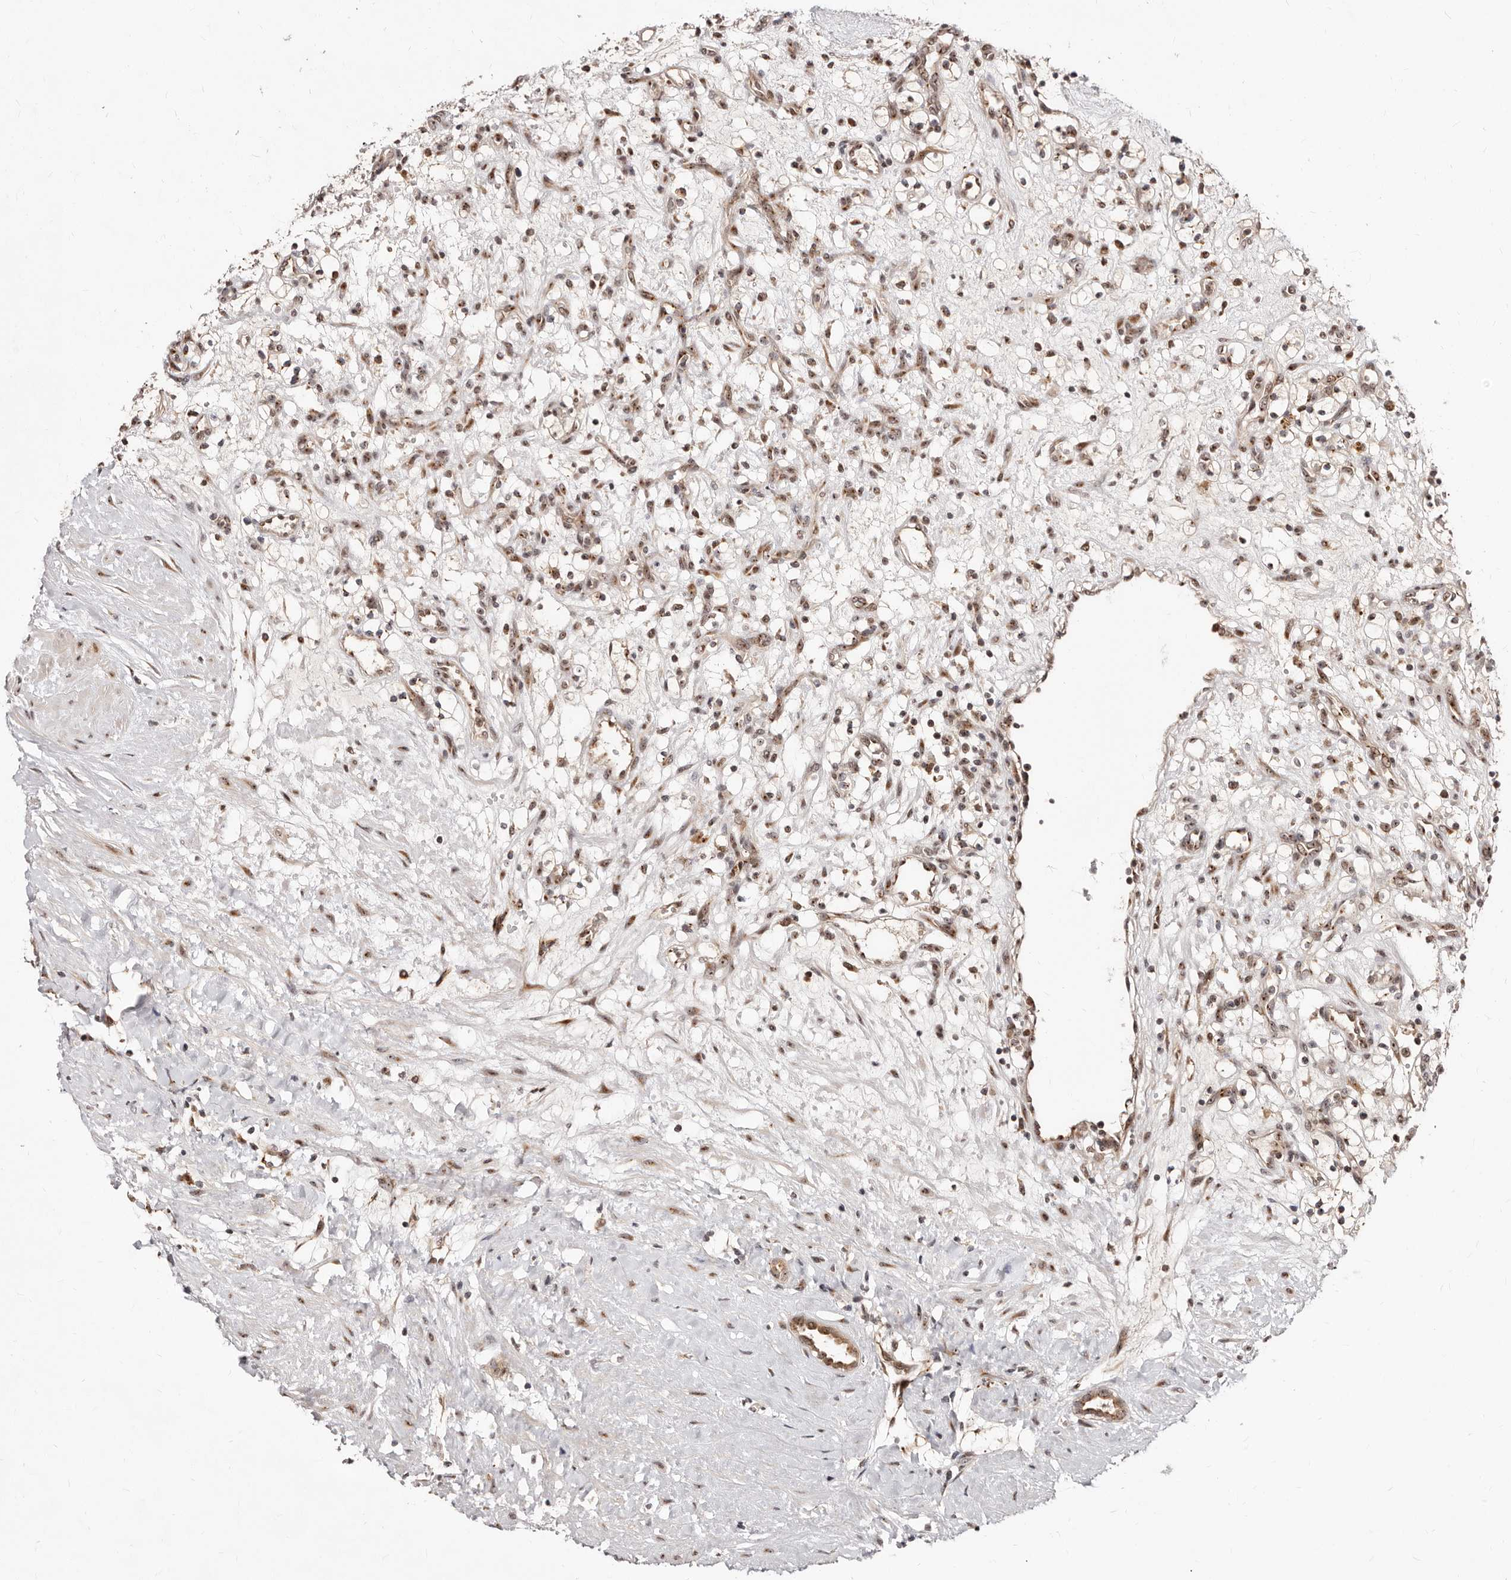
{"staining": {"intensity": "moderate", "quantity": ">75%", "location": "nuclear"}, "tissue": "renal cancer", "cell_type": "Tumor cells", "image_type": "cancer", "snomed": [{"axis": "morphology", "description": "Adenocarcinoma, NOS"}, {"axis": "topography", "description": "Kidney"}], "caption": "IHC staining of renal adenocarcinoma, which displays medium levels of moderate nuclear positivity in approximately >75% of tumor cells indicating moderate nuclear protein expression. The staining was performed using DAB (brown) for protein detection and nuclei were counterstained in hematoxylin (blue).", "gene": "APOL6", "patient": {"sex": "female", "age": 57}}